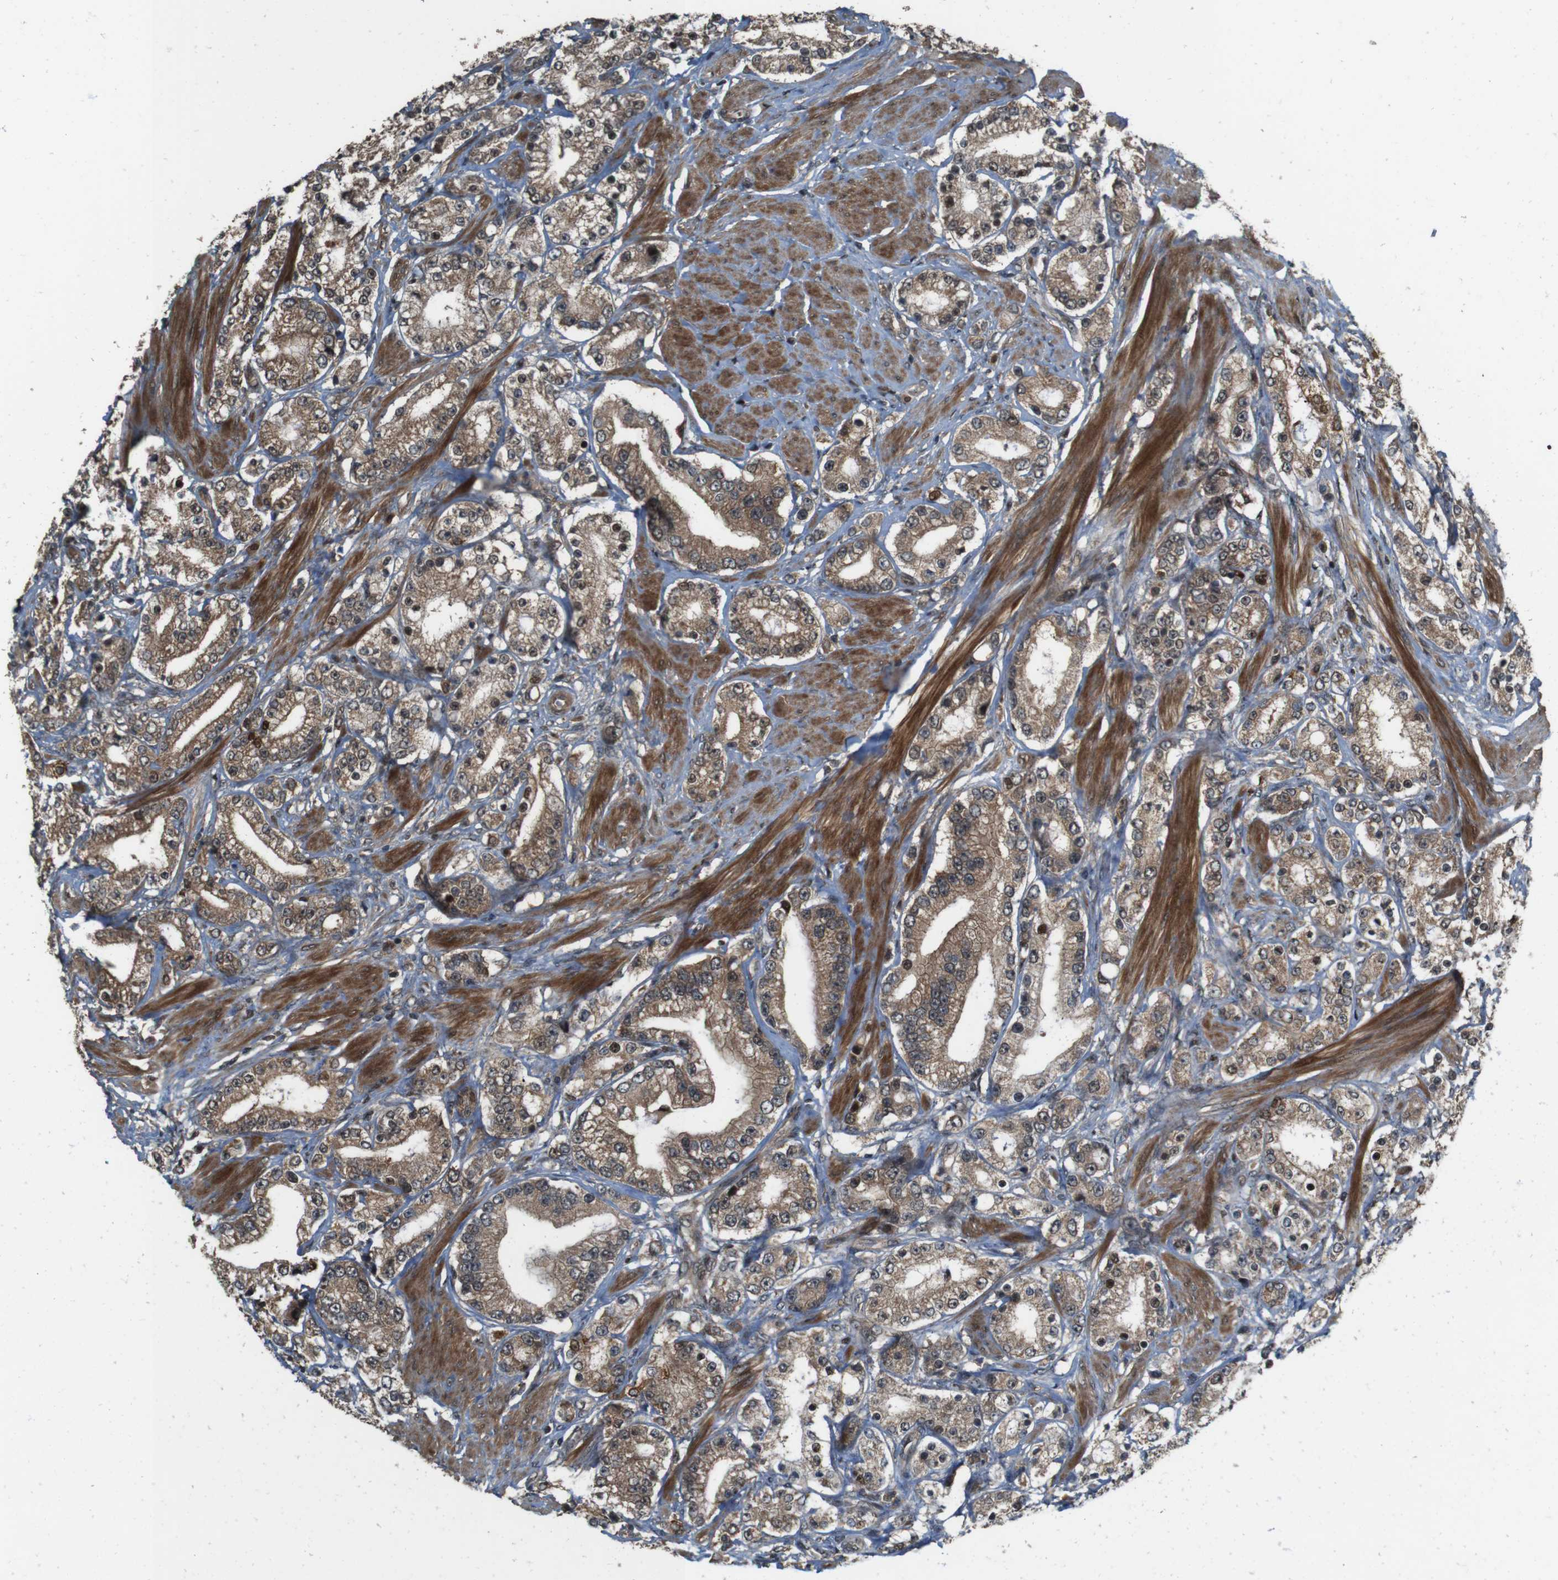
{"staining": {"intensity": "moderate", "quantity": ">75%", "location": "cytoplasmic/membranous,nuclear"}, "tissue": "prostate cancer", "cell_type": "Tumor cells", "image_type": "cancer", "snomed": [{"axis": "morphology", "description": "Adenocarcinoma, Low grade"}, {"axis": "topography", "description": "Prostate"}], "caption": "Prostate cancer was stained to show a protein in brown. There is medium levels of moderate cytoplasmic/membranous and nuclear expression in approximately >75% of tumor cells.", "gene": "CDC34", "patient": {"sex": "male", "age": 63}}